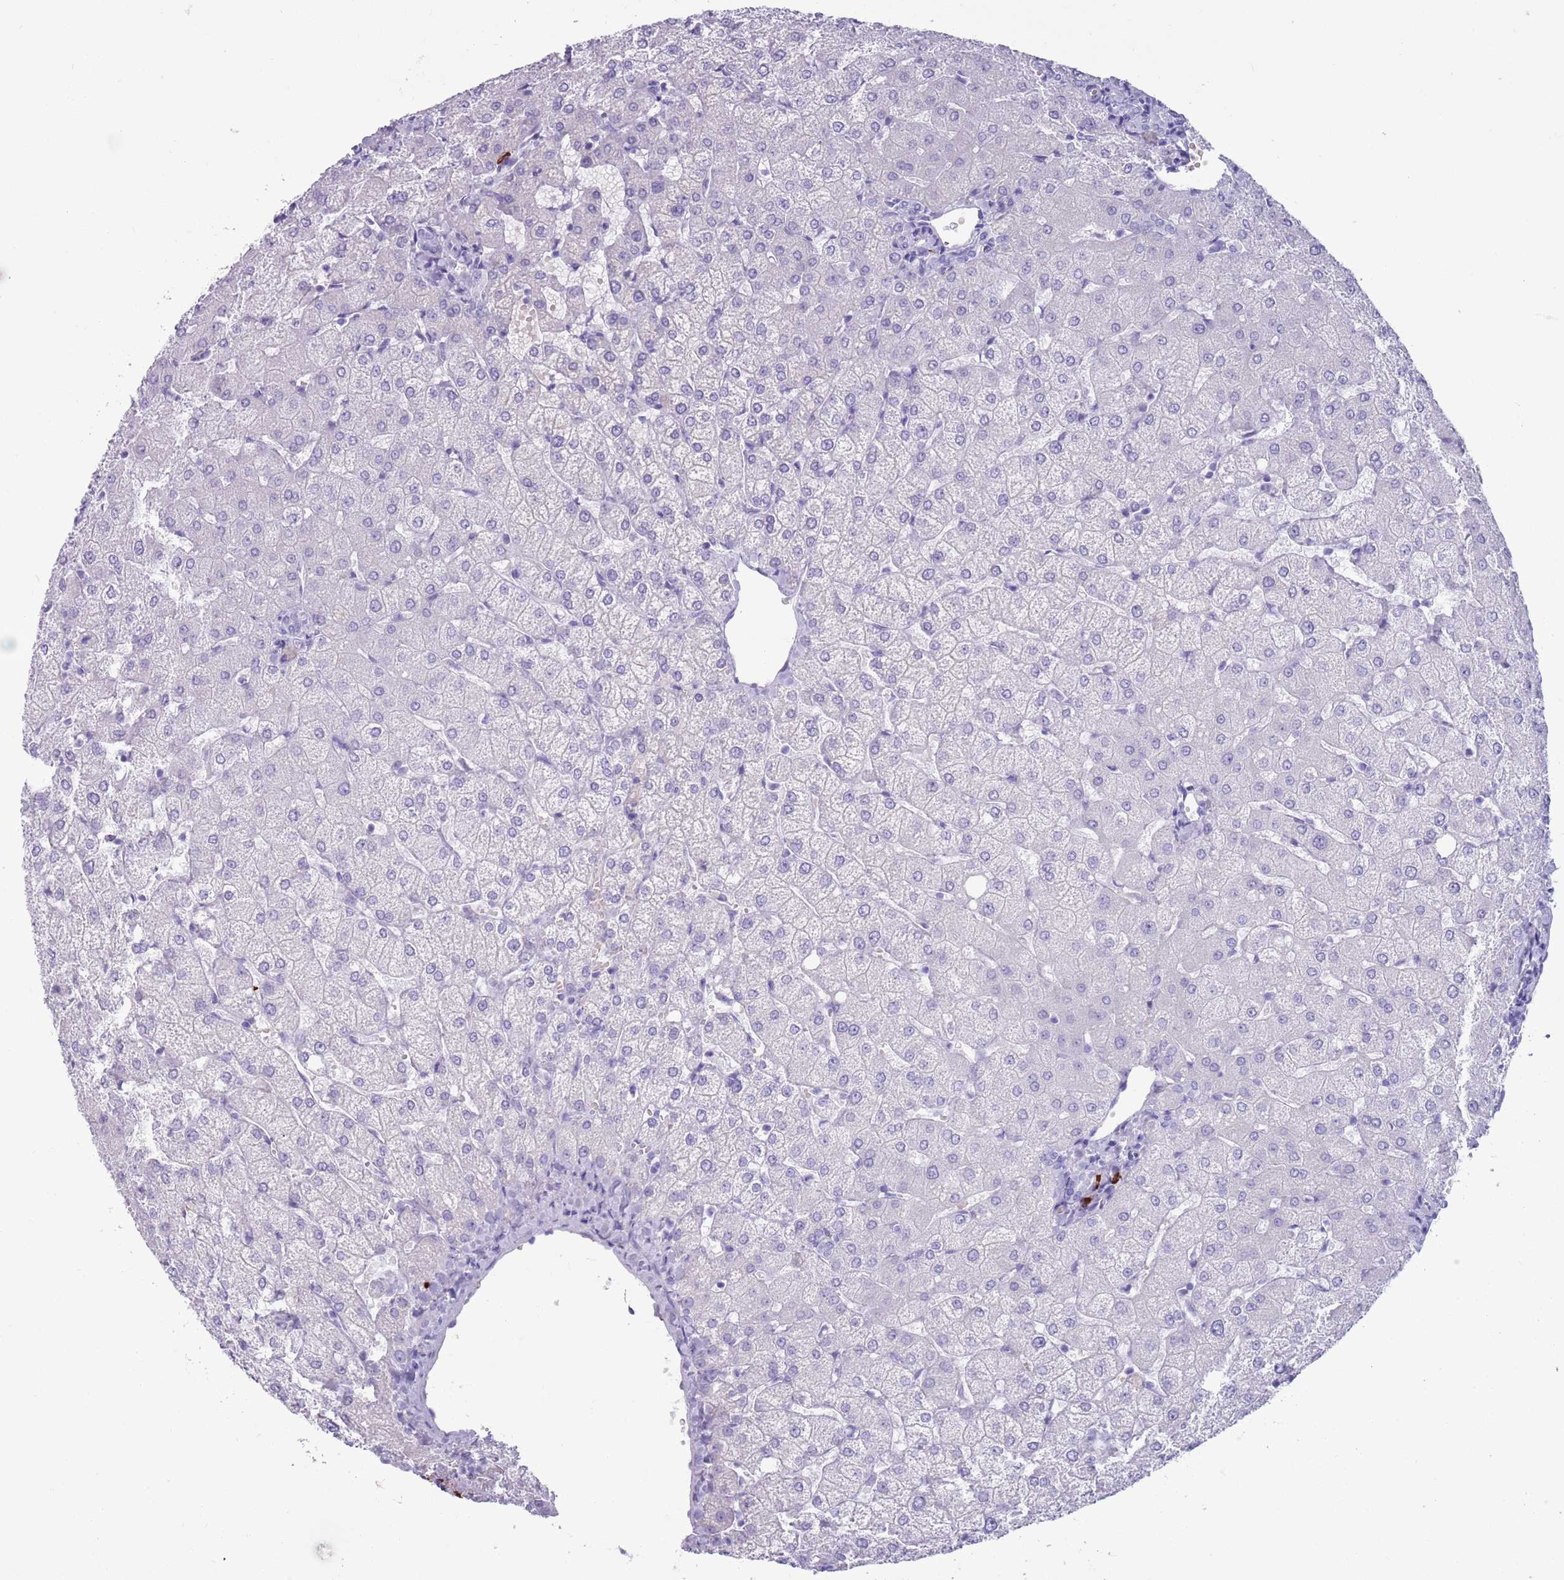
{"staining": {"intensity": "negative", "quantity": "none", "location": "none"}, "tissue": "liver", "cell_type": "Cholangiocytes", "image_type": "normal", "snomed": [{"axis": "morphology", "description": "Normal tissue, NOS"}, {"axis": "topography", "description": "Liver"}], "caption": "Immunohistochemistry micrograph of benign liver stained for a protein (brown), which shows no expression in cholangiocytes. (DAB immunohistochemistry (IHC) visualized using brightfield microscopy, high magnification).", "gene": "ENSG00000263020", "patient": {"sex": "female", "age": 54}}